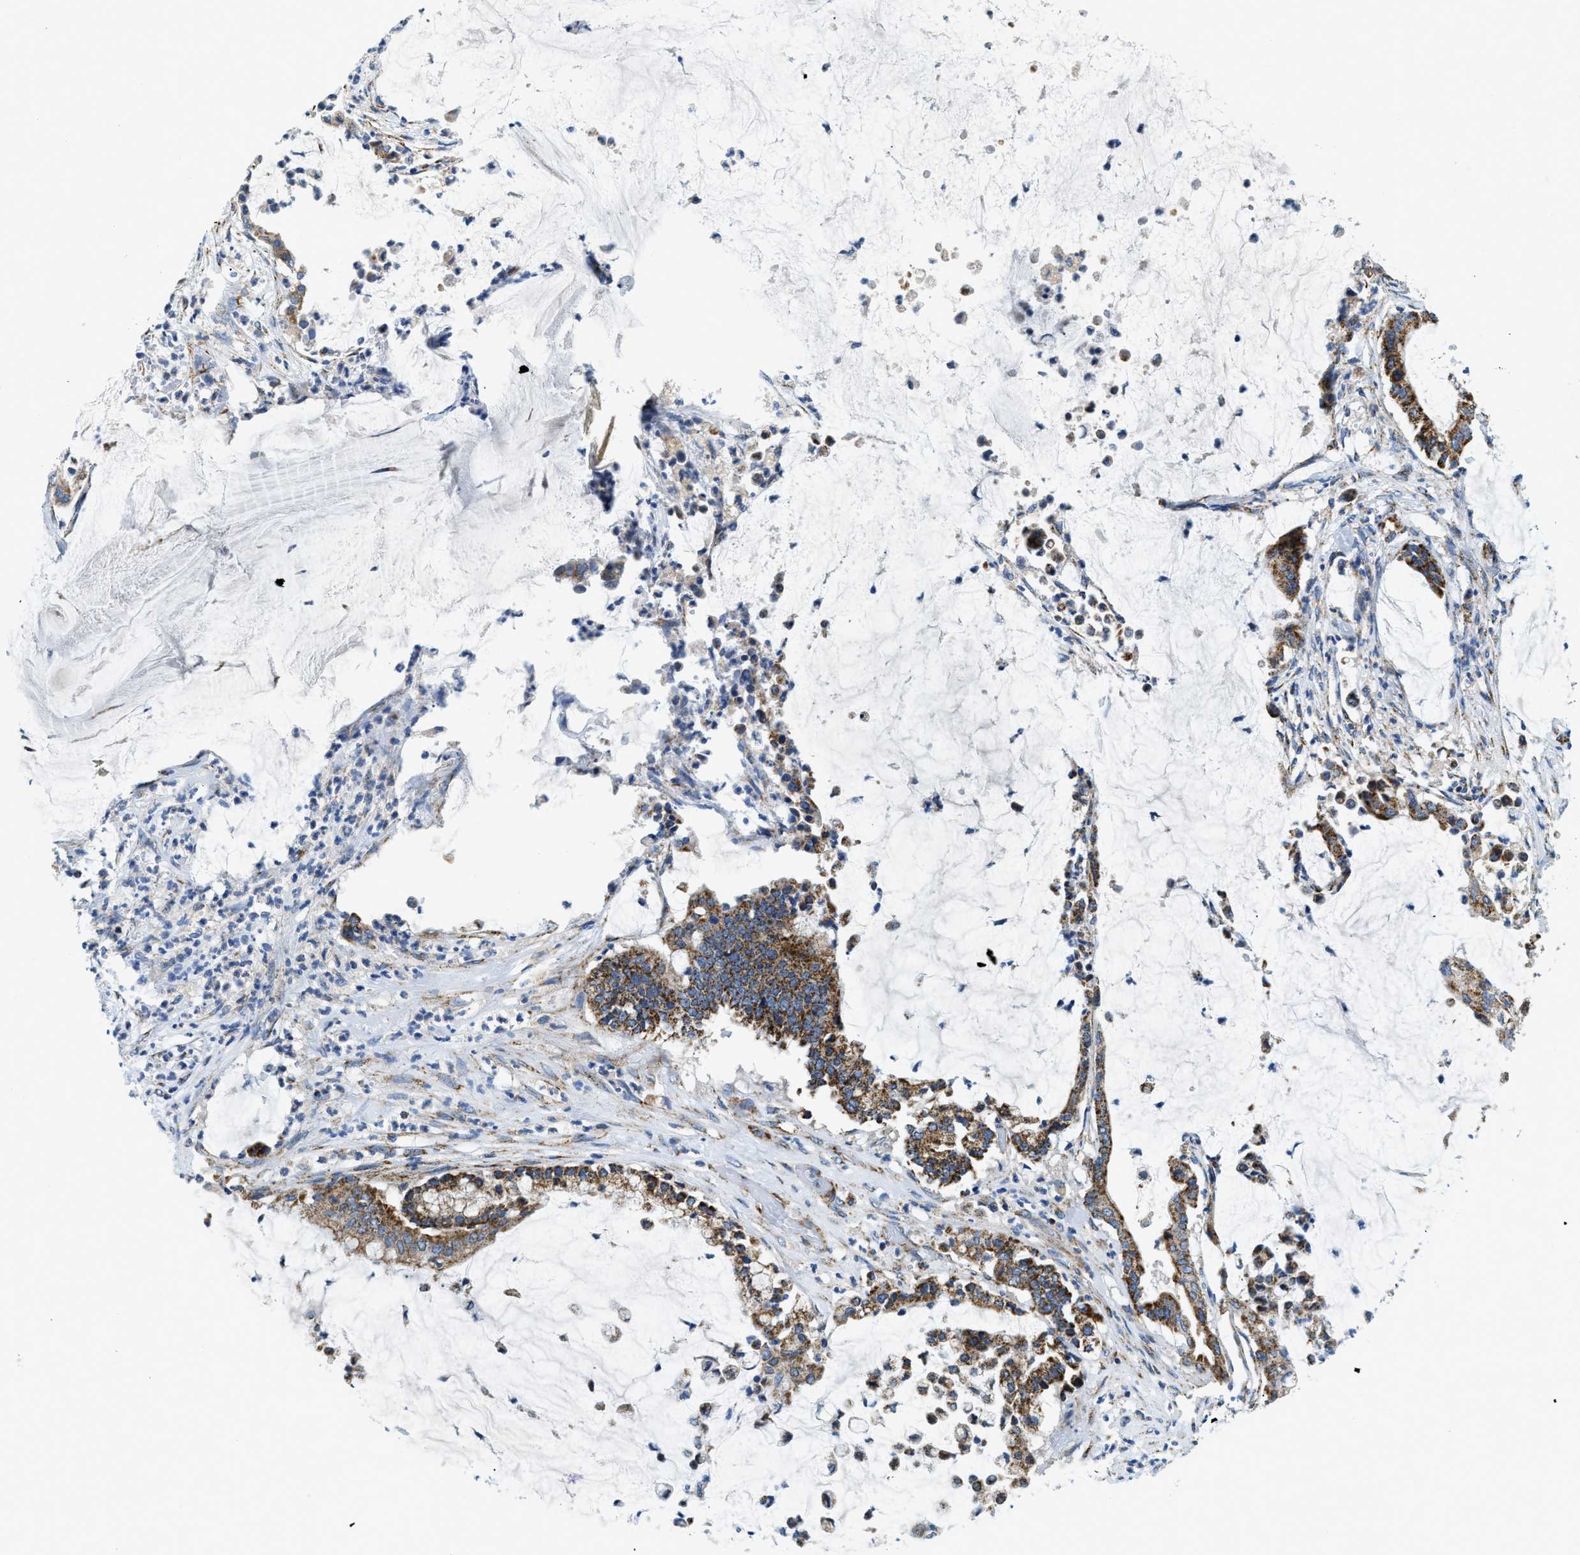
{"staining": {"intensity": "moderate", "quantity": ">75%", "location": "cytoplasmic/membranous"}, "tissue": "pancreatic cancer", "cell_type": "Tumor cells", "image_type": "cancer", "snomed": [{"axis": "morphology", "description": "Adenocarcinoma, NOS"}, {"axis": "topography", "description": "Pancreas"}], "caption": "DAB (3,3'-diaminobenzidine) immunohistochemical staining of human pancreatic cancer demonstrates moderate cytoplasmic/membranous protein expression in about >75% of tumor cells.", "gene": "STK33", "patient": {"sex": "male", "age": 41}}